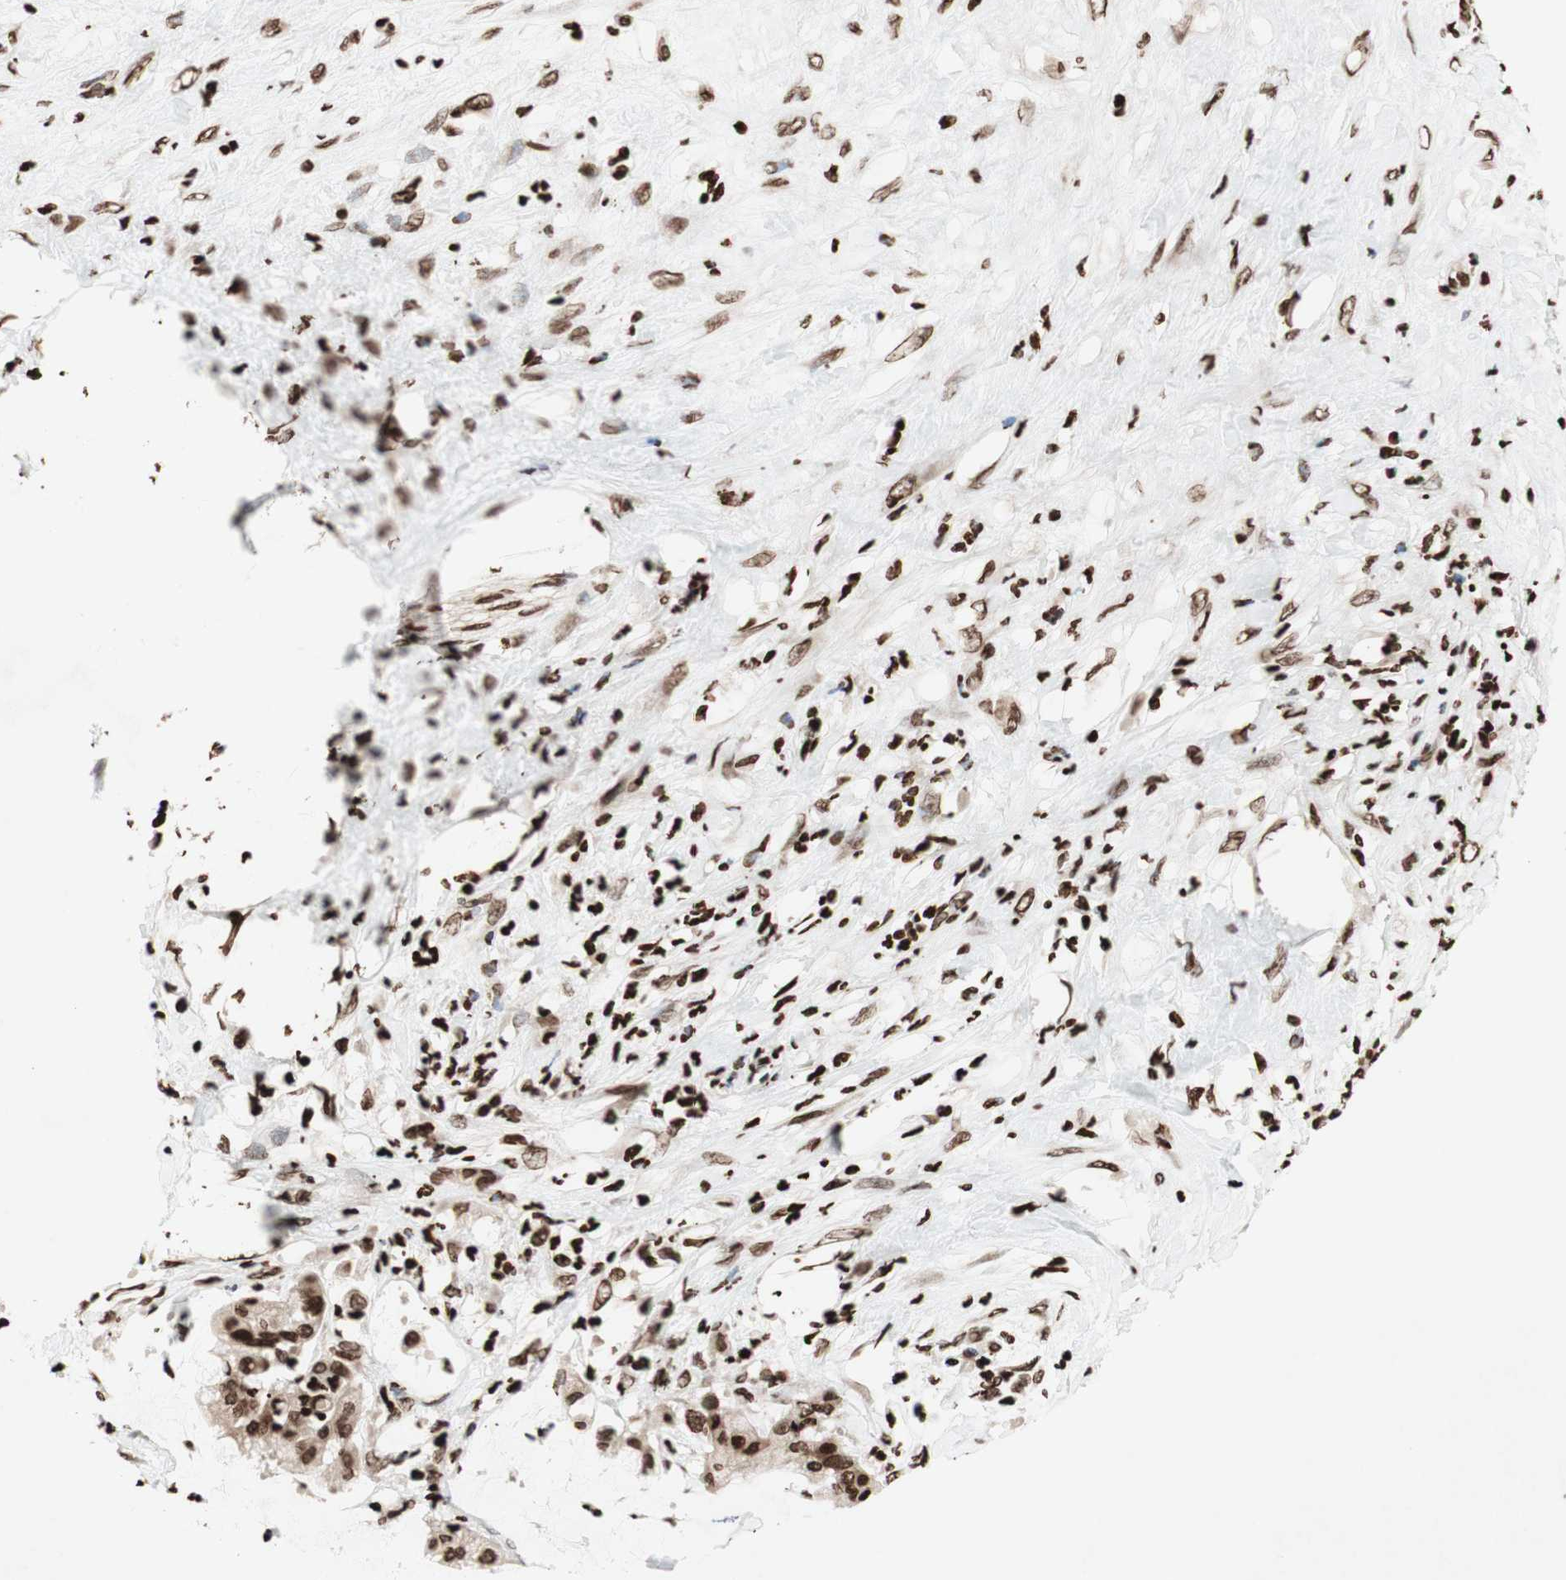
{"staining": {"intensity": "strong", "quantity": ">75%", "location": "nuclear"}, "tissue": "pancreatic cancer", "cell_type": "Tumor cells", "image_type": "cancer", "snomed": [{"axis": "morphology", "description": "Adenocarcinoma, NOS"}, {"axis": "topography", "description": "Pancreas"}], "caption": "Tumor cells exhibit high levels of strong nuclear positivity in approximately >75% of cells in adenocarcinoma (pancreatic). Using DAB (brown) and hematoxylin (blue) stains, captured at high magnification using brightfield microscopy.", "gene": "NCOA3", "patient": {"sex": "male", "age": 41}}